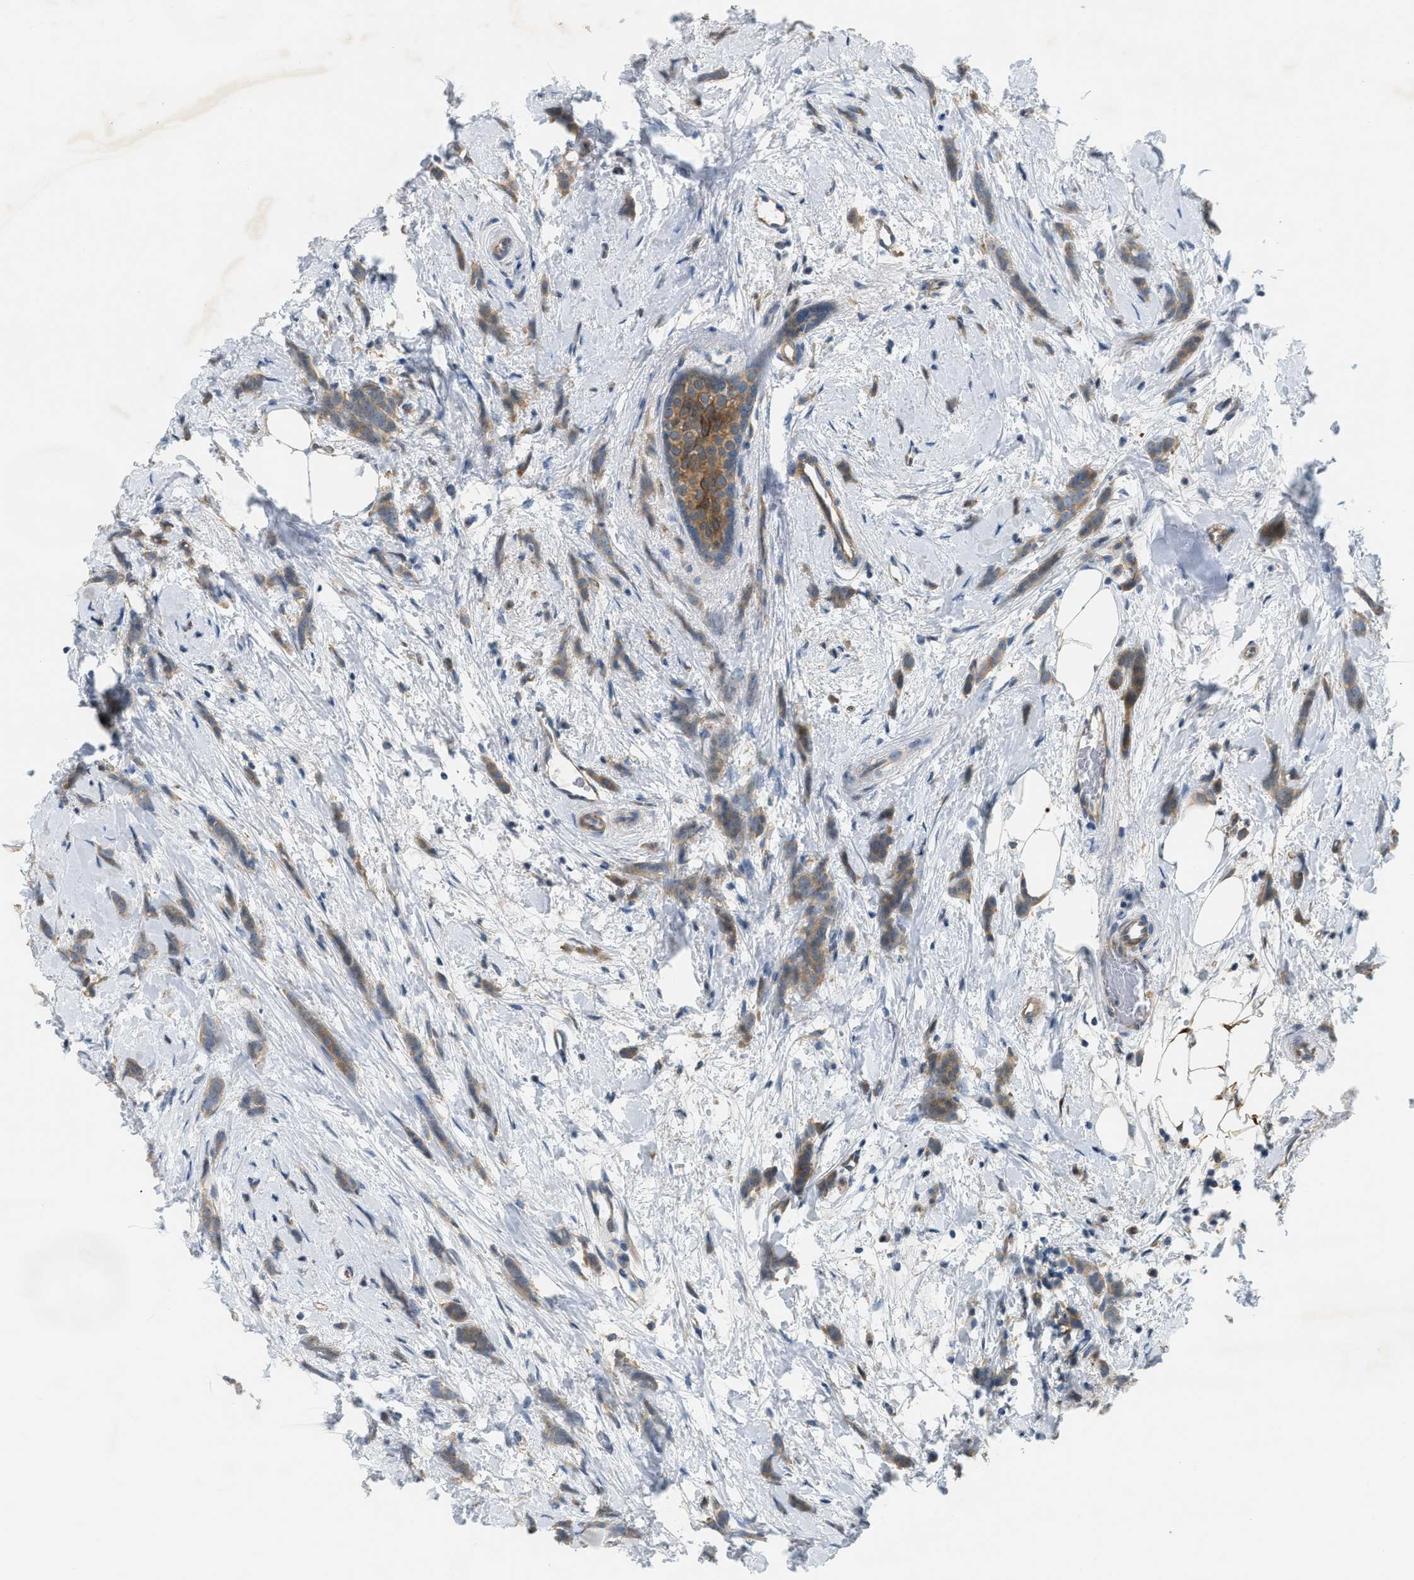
{"staining": {"intensity": "moderate", "quantity": ">75%", "location": "cytoplasmic/membranous"}, "tissue": "breast cancer", "cell_type": "Tumor cells", "image_type": "cancer", "snomed": [{"axis": "morphology", "description": "Lobular carcinoma, in situ"}, {"axis": "morphology", "description": "Lobular carcinoma"}, {"axis": "topography", "description": "Breast"}], "caption": "The immunohistochemical stain labels moderate cytoplasmic/membranous expression in tumor cells of lobular carcinoma (breast) tissue.", "gene": "PDCL3", "patient": {"sex": "female", "age": 41}}